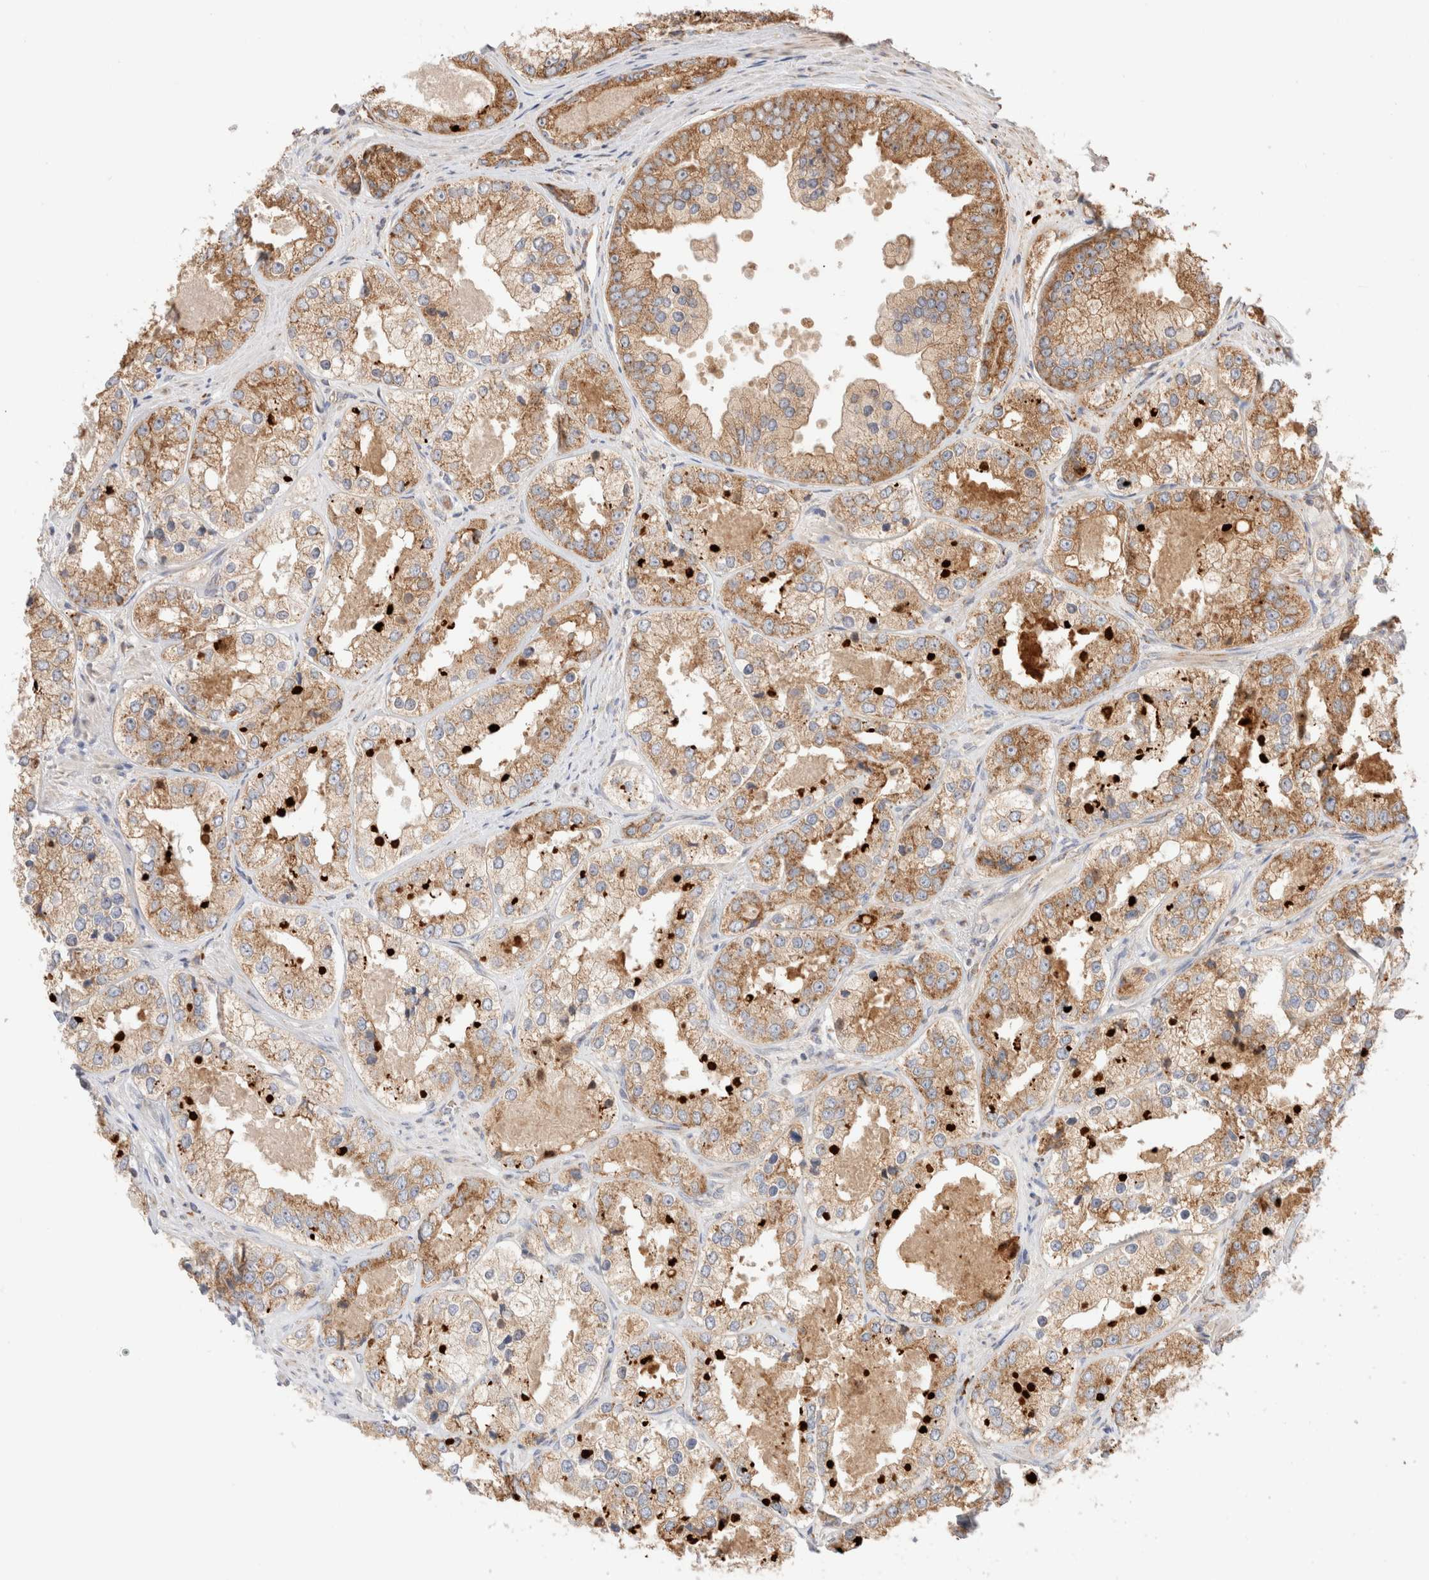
{"staining": {"intensity": "moderate", "quantity": ">75%", "location": "cytoplasmic/membranous"}, "tissue": "prostate cancer", "cell_type": "Tumor cells", "image_type": "cancer", "snomed": [{"axis": "morphology", "description": "Adenocarcinoma, High grade"}, {"axis": "topography", "description": "Prostate"}], "caption": "Immunohistochemical staining of prostate cancer displays moderate cytoplasmic/membranous protein expression in approximately >75% of tumor cells.", "gene": "UTS2B", "patient": {"sex": "male", "age": 61}}